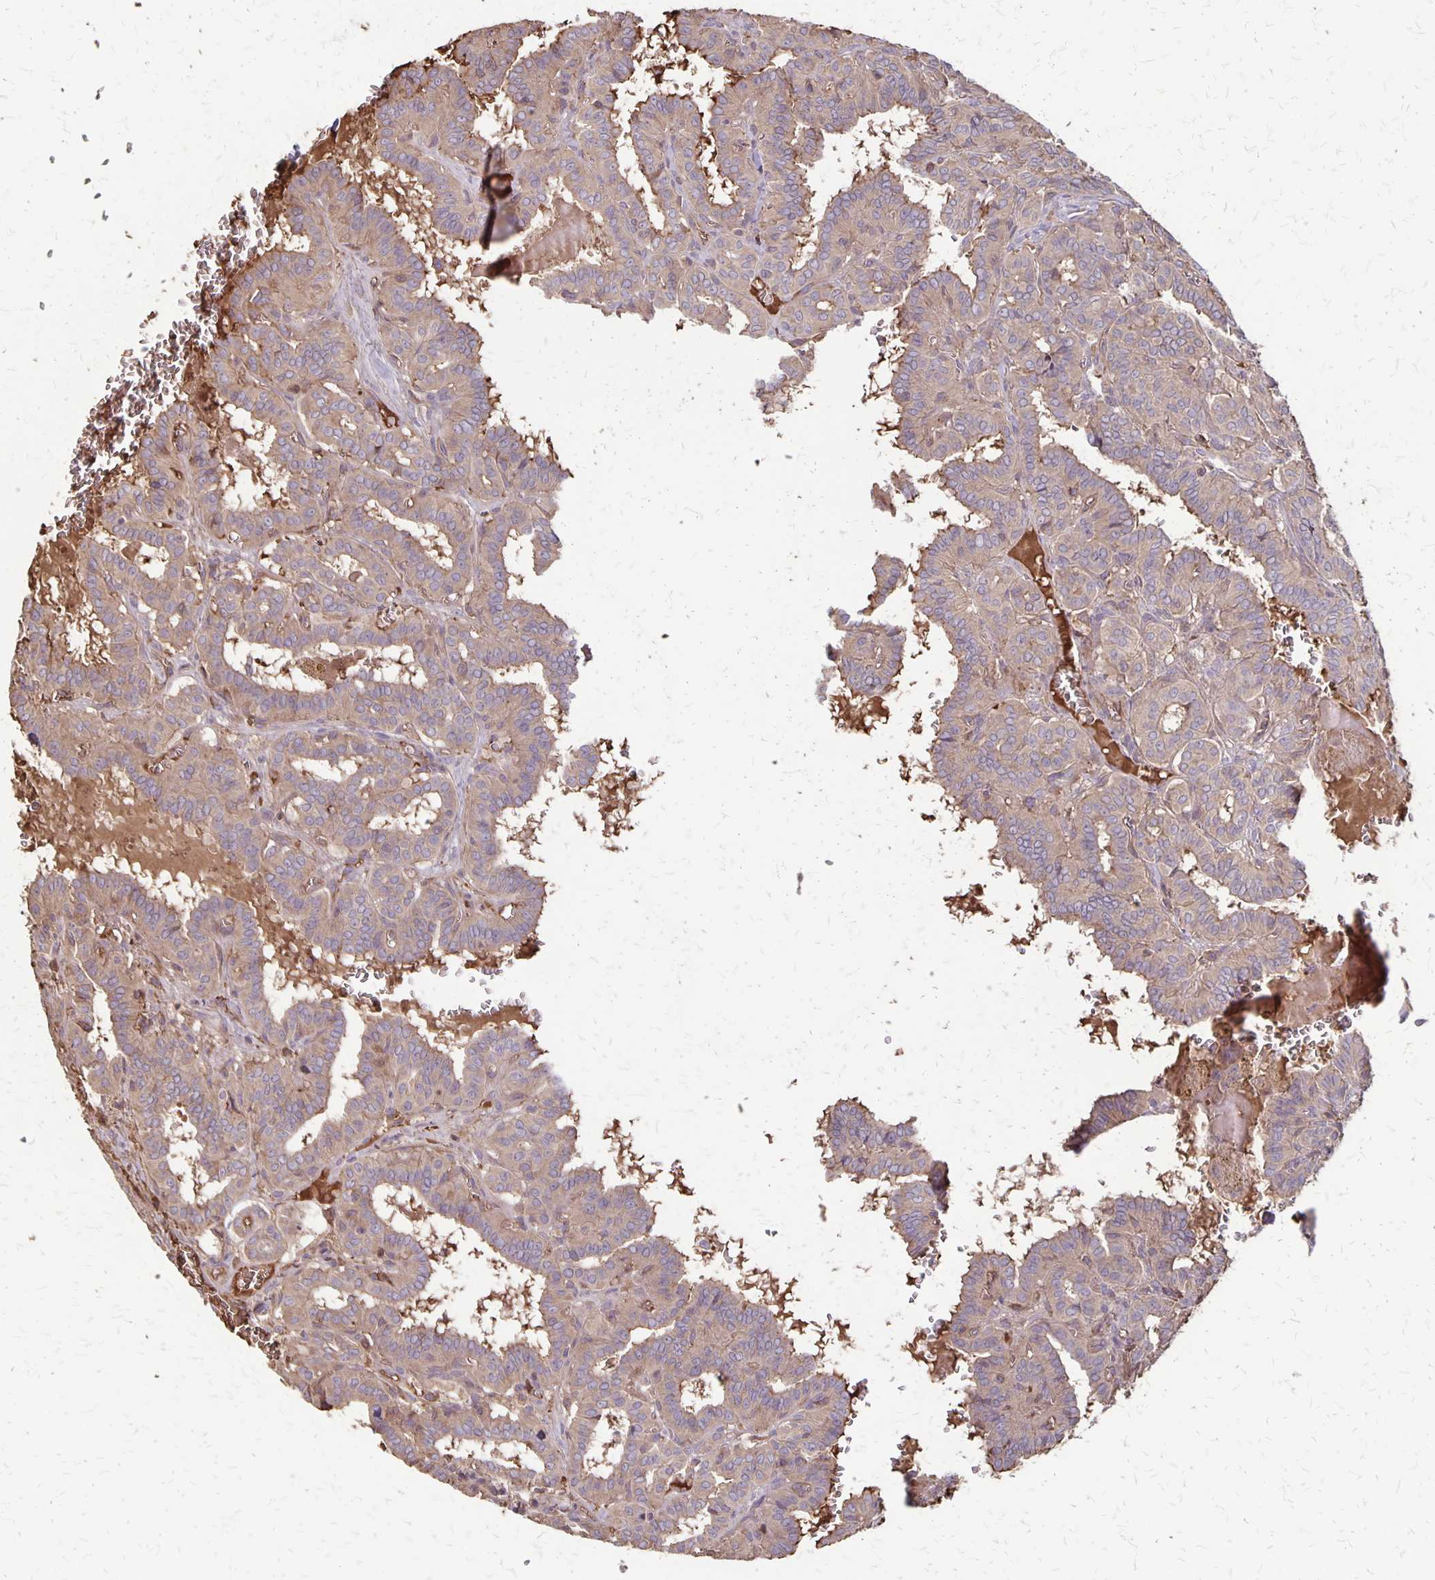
{"staining": {"intensity": "weak", "quantity": ">75%", "location": "cytoplasmic/membranous"}, "tissue": "thyroid cancer", "cell_type": "Tumor cells", "image_type": "cancer", "snomed": [{"axis": "morphology", "description": "Papillary adenocarcinoma, NOS"}, {"axis": "topography", "description": "Thyroid gland"}], "caption": "Protein expression analysis of papillary adenocarcinoma (thyroid) shows weak cytoplasmic/membranous staining in approximately >75% of tumor cells.", "gene": "PROM2", "patient": {"sex": "female", "age": 21}}